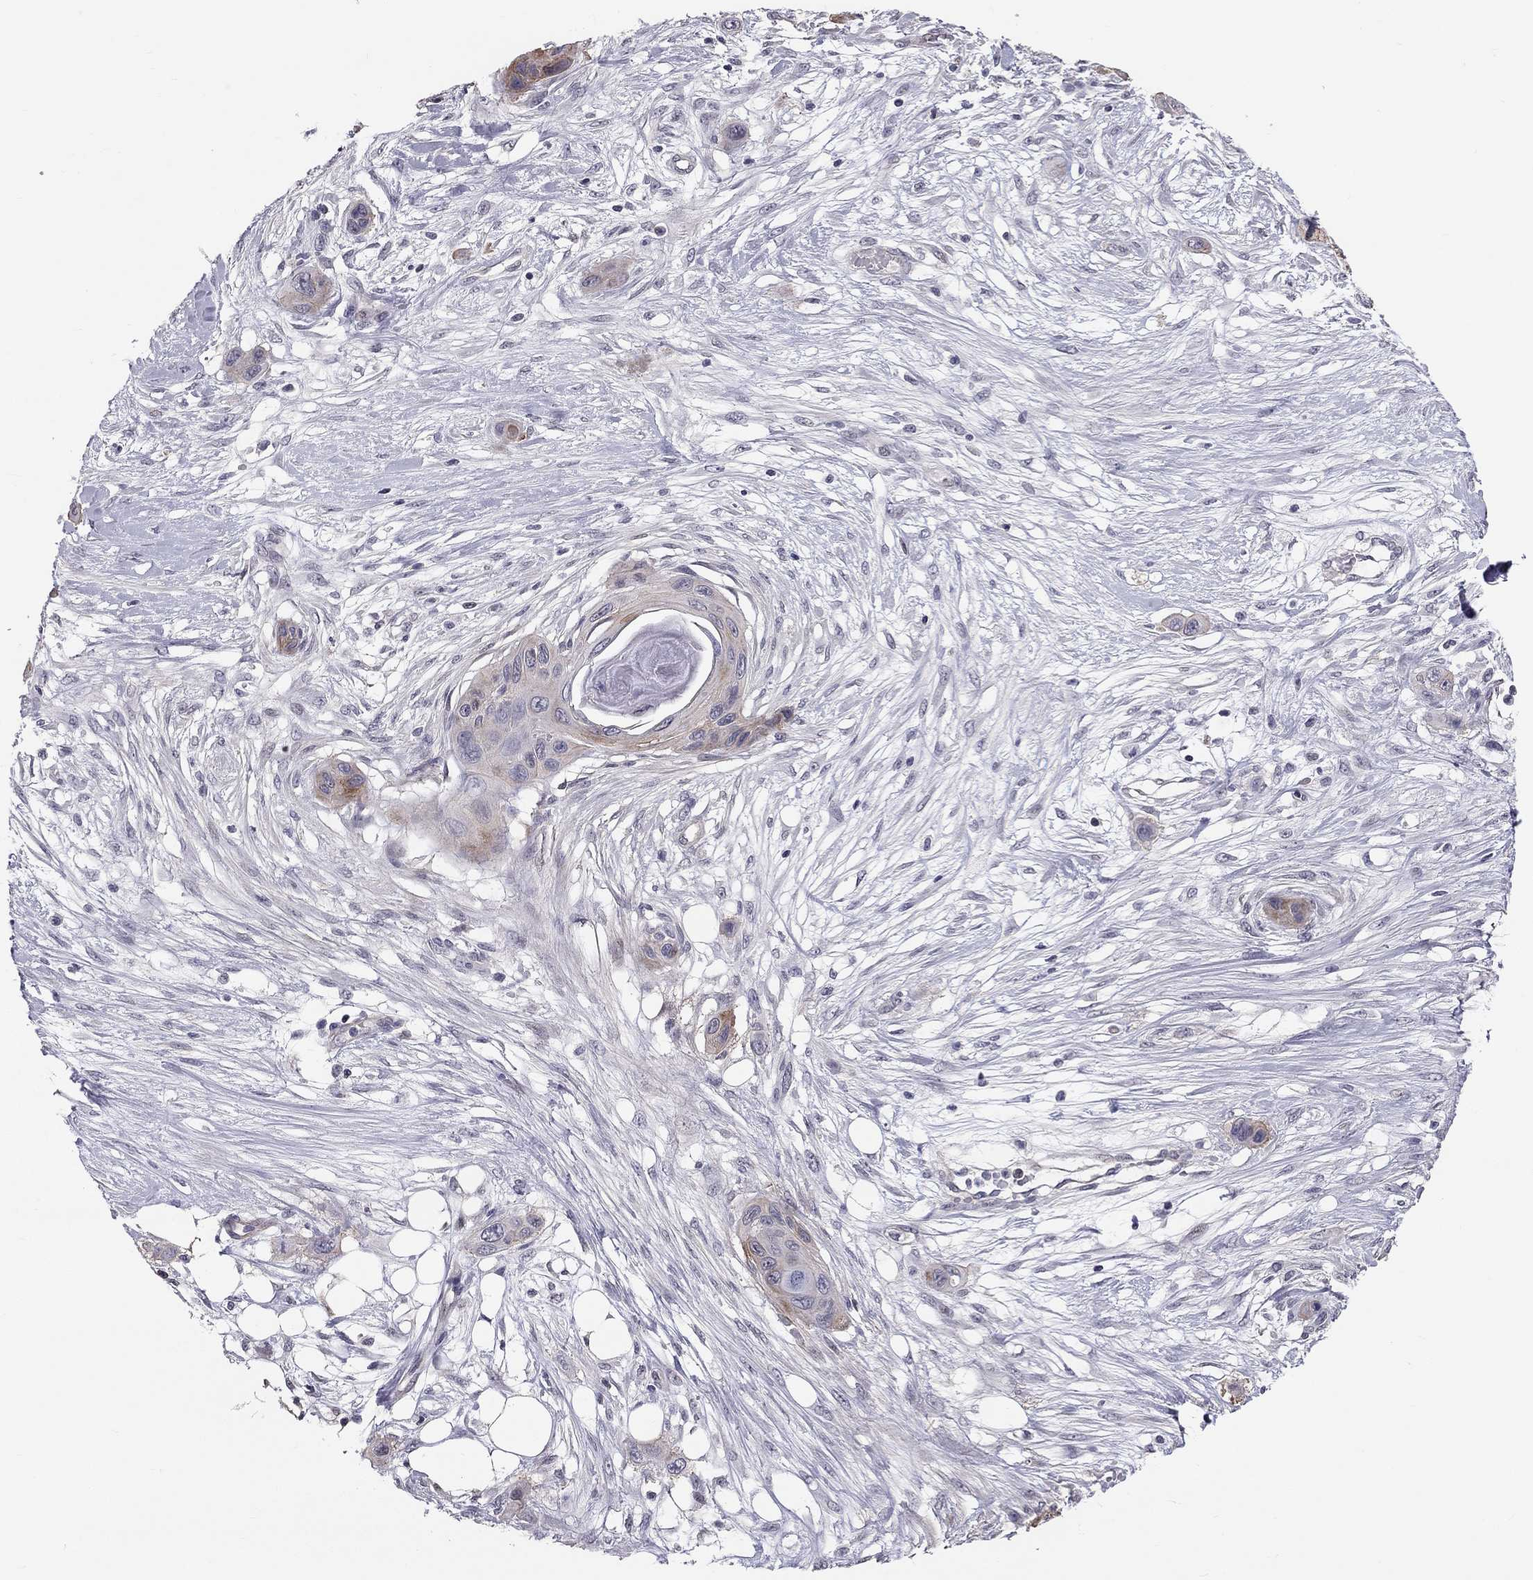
{"staining": {"intensity": "moderate", "quantity": "<25%", "location": "cytoplasmic/membranous"}, "tissue": "skin cancer", "cell_type": "Tumor cells", "image_type": "cancer", "snomed": [{"axis": "morphology", "description": "Squamous cell carcinoma, NOS"}, {"axis": "topography", "description": "Skin"}], "caption": "A high-resolution histopathology image shows immunohistochemistry (IHC) staining of skin squamous cell carcinoma, which shows moderate cytoplasmic/membranous positivity in about <25% of tumor cells.", "gene": "GJB4", "patient": {"sex": "male", "age": 79}}